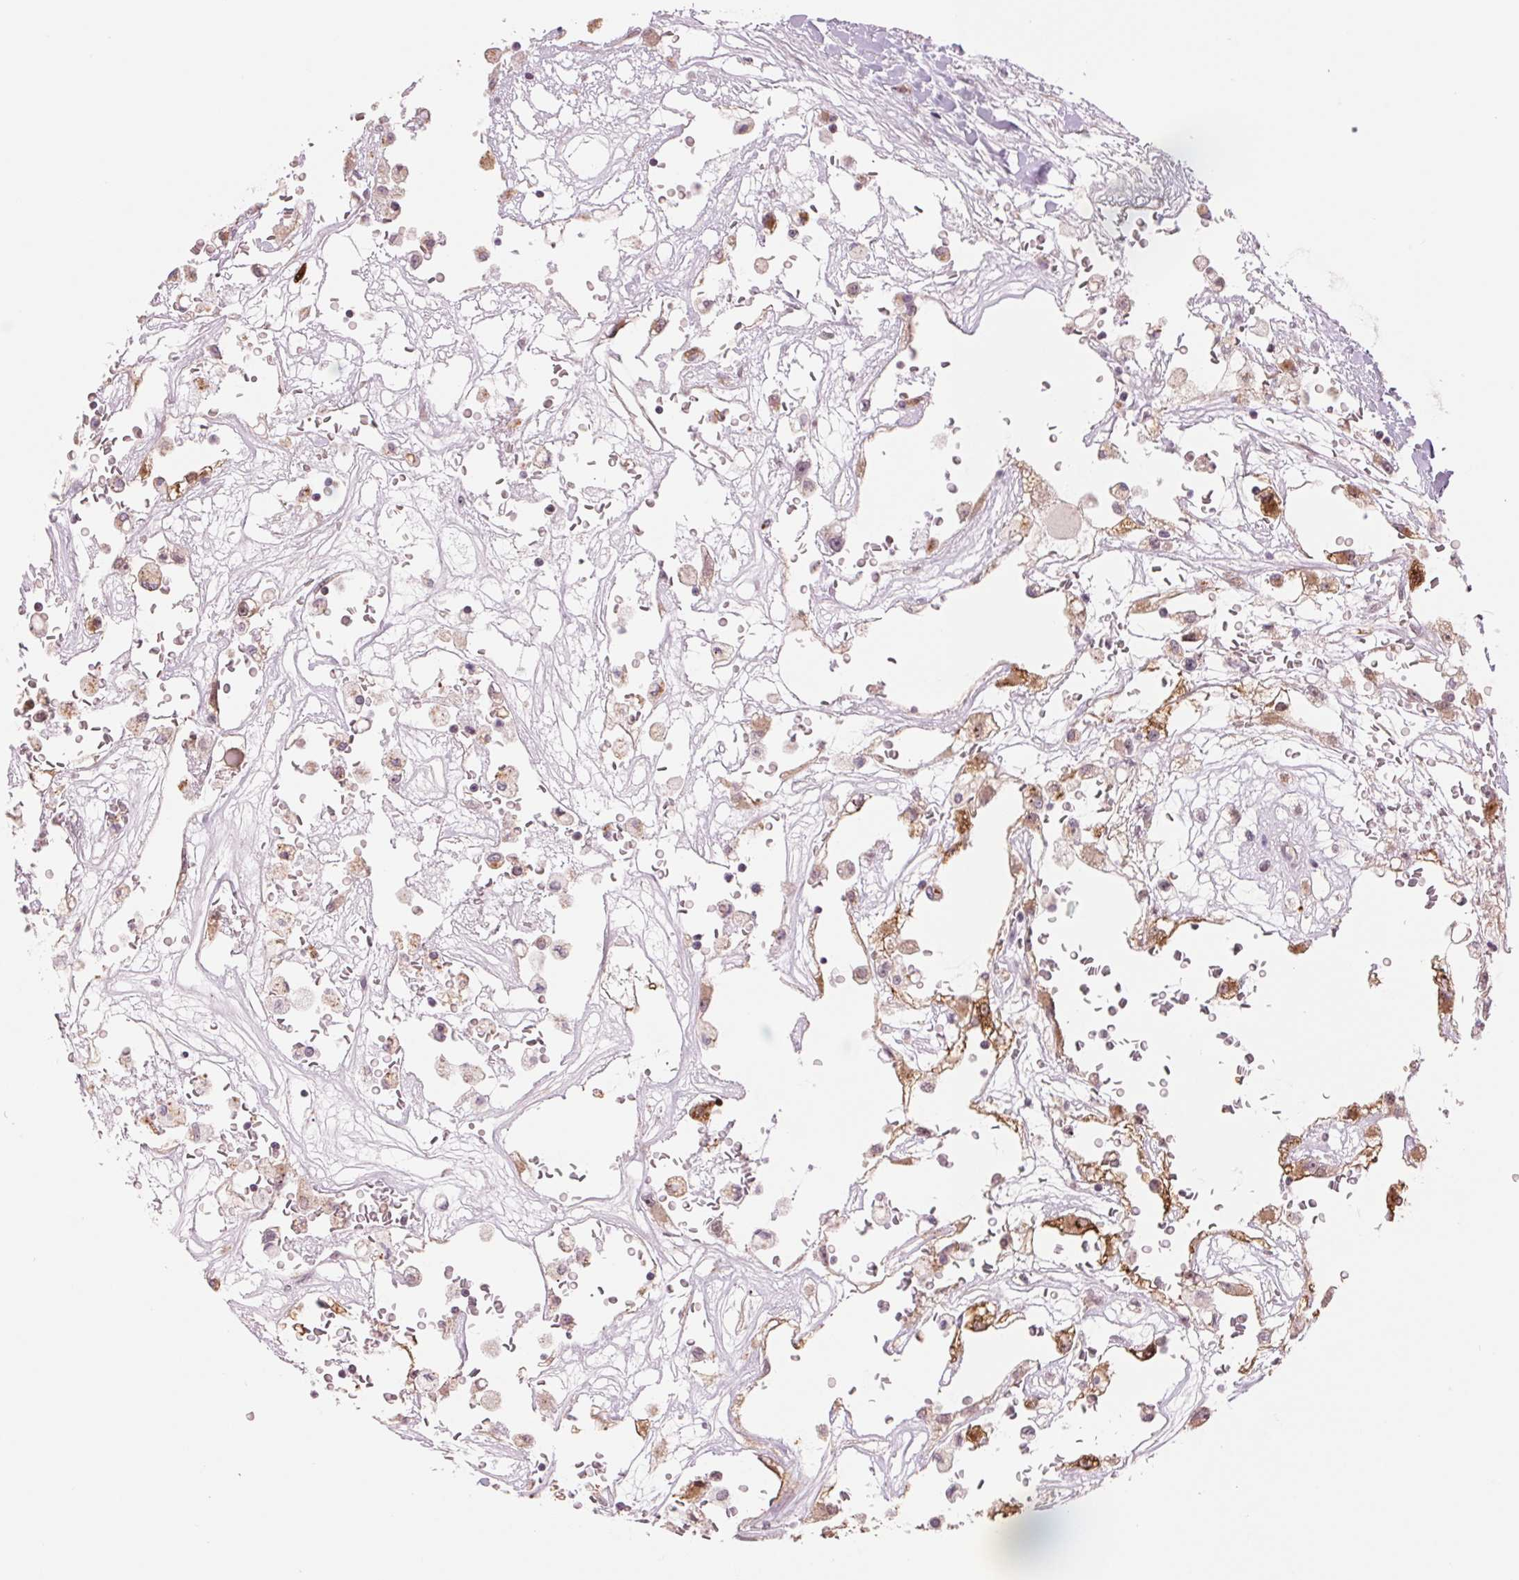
{"staining": {"intensity": "strong", "quantity": "25%-75%", "location": "cytoplasmic/membranous"}, "tissue": "renal cancer", "cell_type": "Tumor cells", "image_type": "cancer", "snomed": [{"axis": "morphology", "description": "Adenocarcinoma, NOS"}, {"axis": "topography", "description": "Kidney"}], "caption": "Immunohistochemistry micrograph of neoplastic tissue: human renal cancer stained using immunohistochemistry (IHC) reveals high levels of strong protein expression localized specifically in the cytoplasmic/membranous of tumor cells, appearing as a cytoplasmic/membranous brown color.", "gene": "ARHGAP32", "patient": {"sex": "male", "age": 59}}